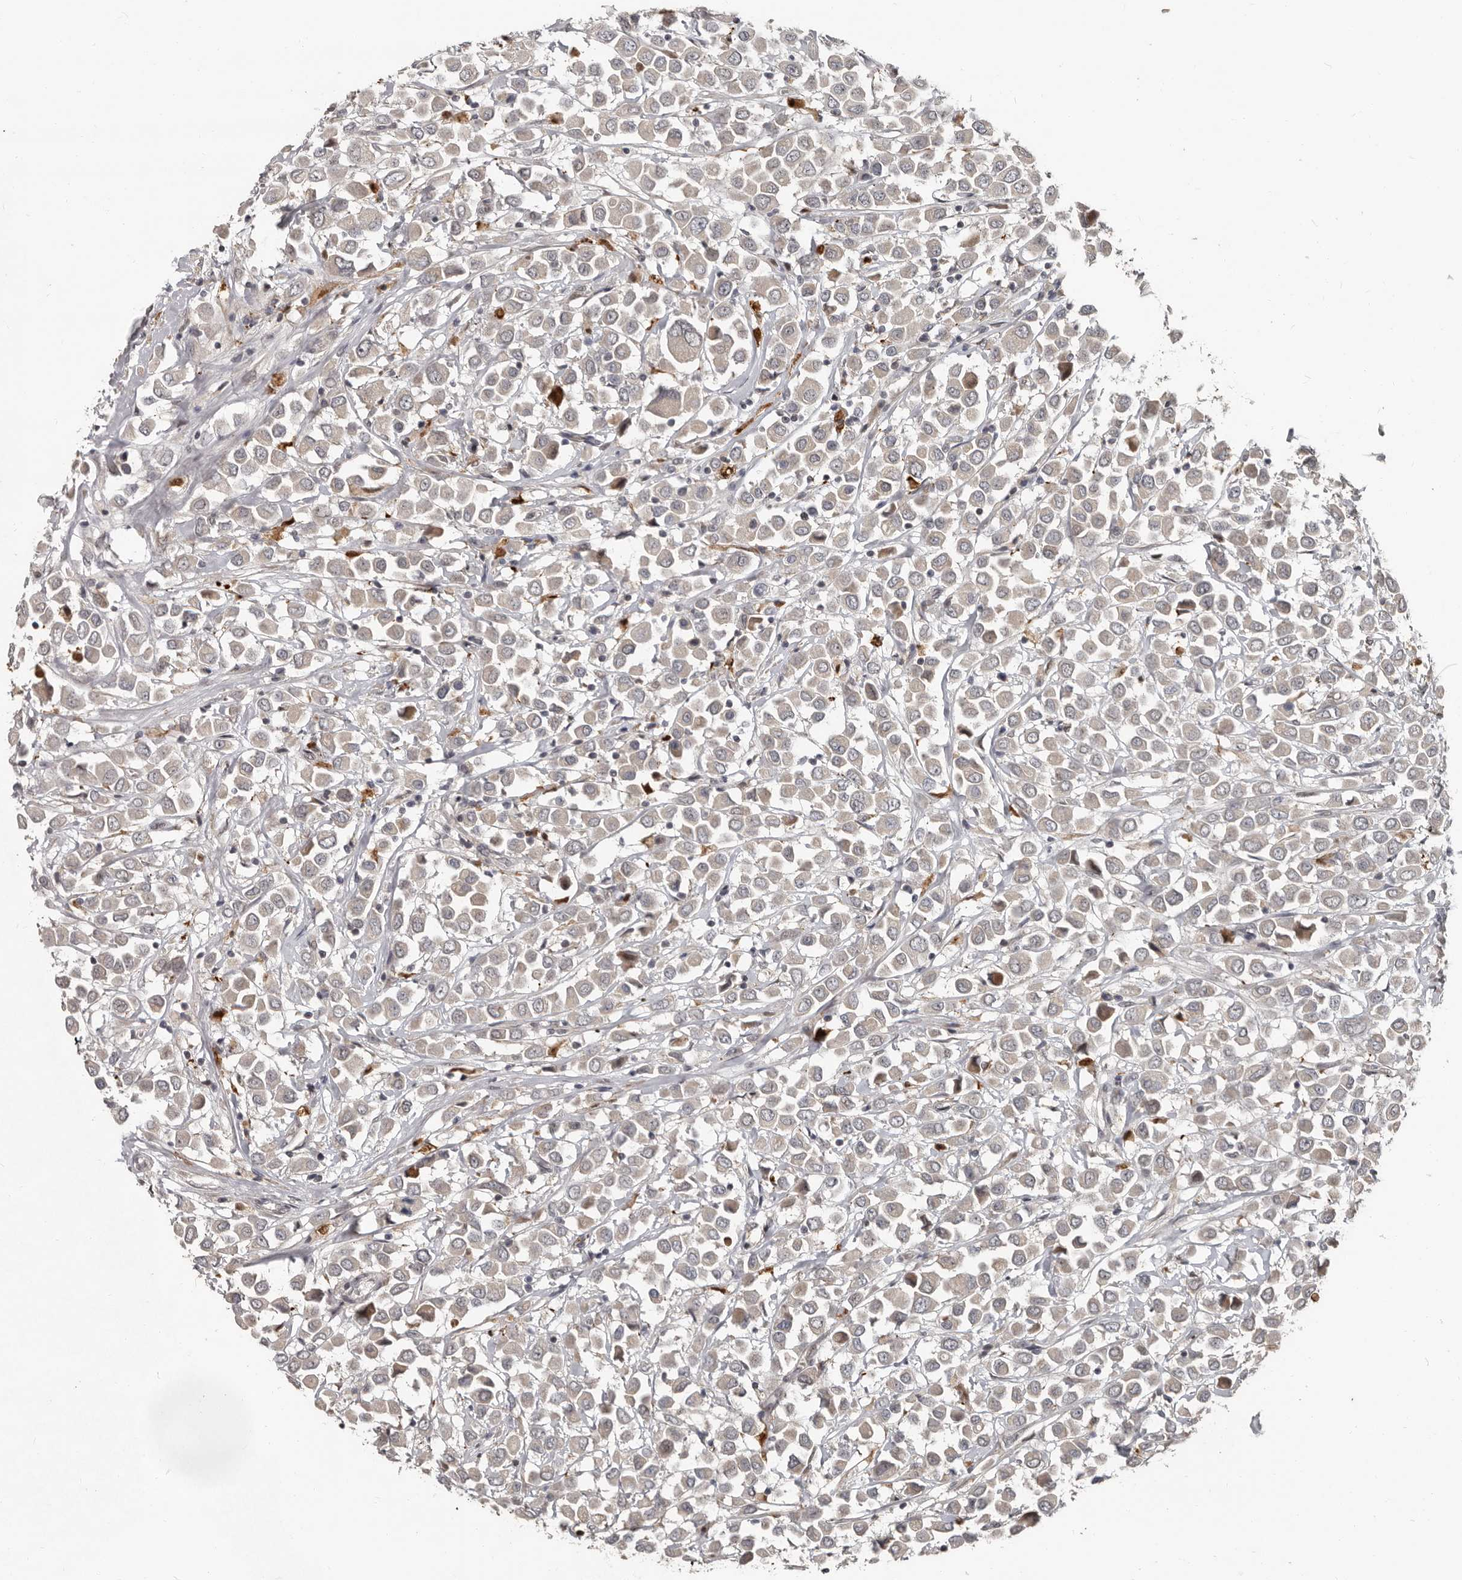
{"staining": {"intensity": "weak", "quantity": "<25%", "location": "cytoplasmic/membranous"}, "tissue": "breast cancer", "cell_type": "Tumor cells", "image_type": "cancer", "snomed": [{"axis": "morphology", "description": "Duct carcinoma"}, {"axis": "topography", "description": "Breast"}], "caption": "IHC image of breast infiltrating ductal carcinoma stained for a protein (brown), which exhibits no positivity in tumor cells.", "gene": "APOL6", "patient": {"sex": "female", "age": 61}}